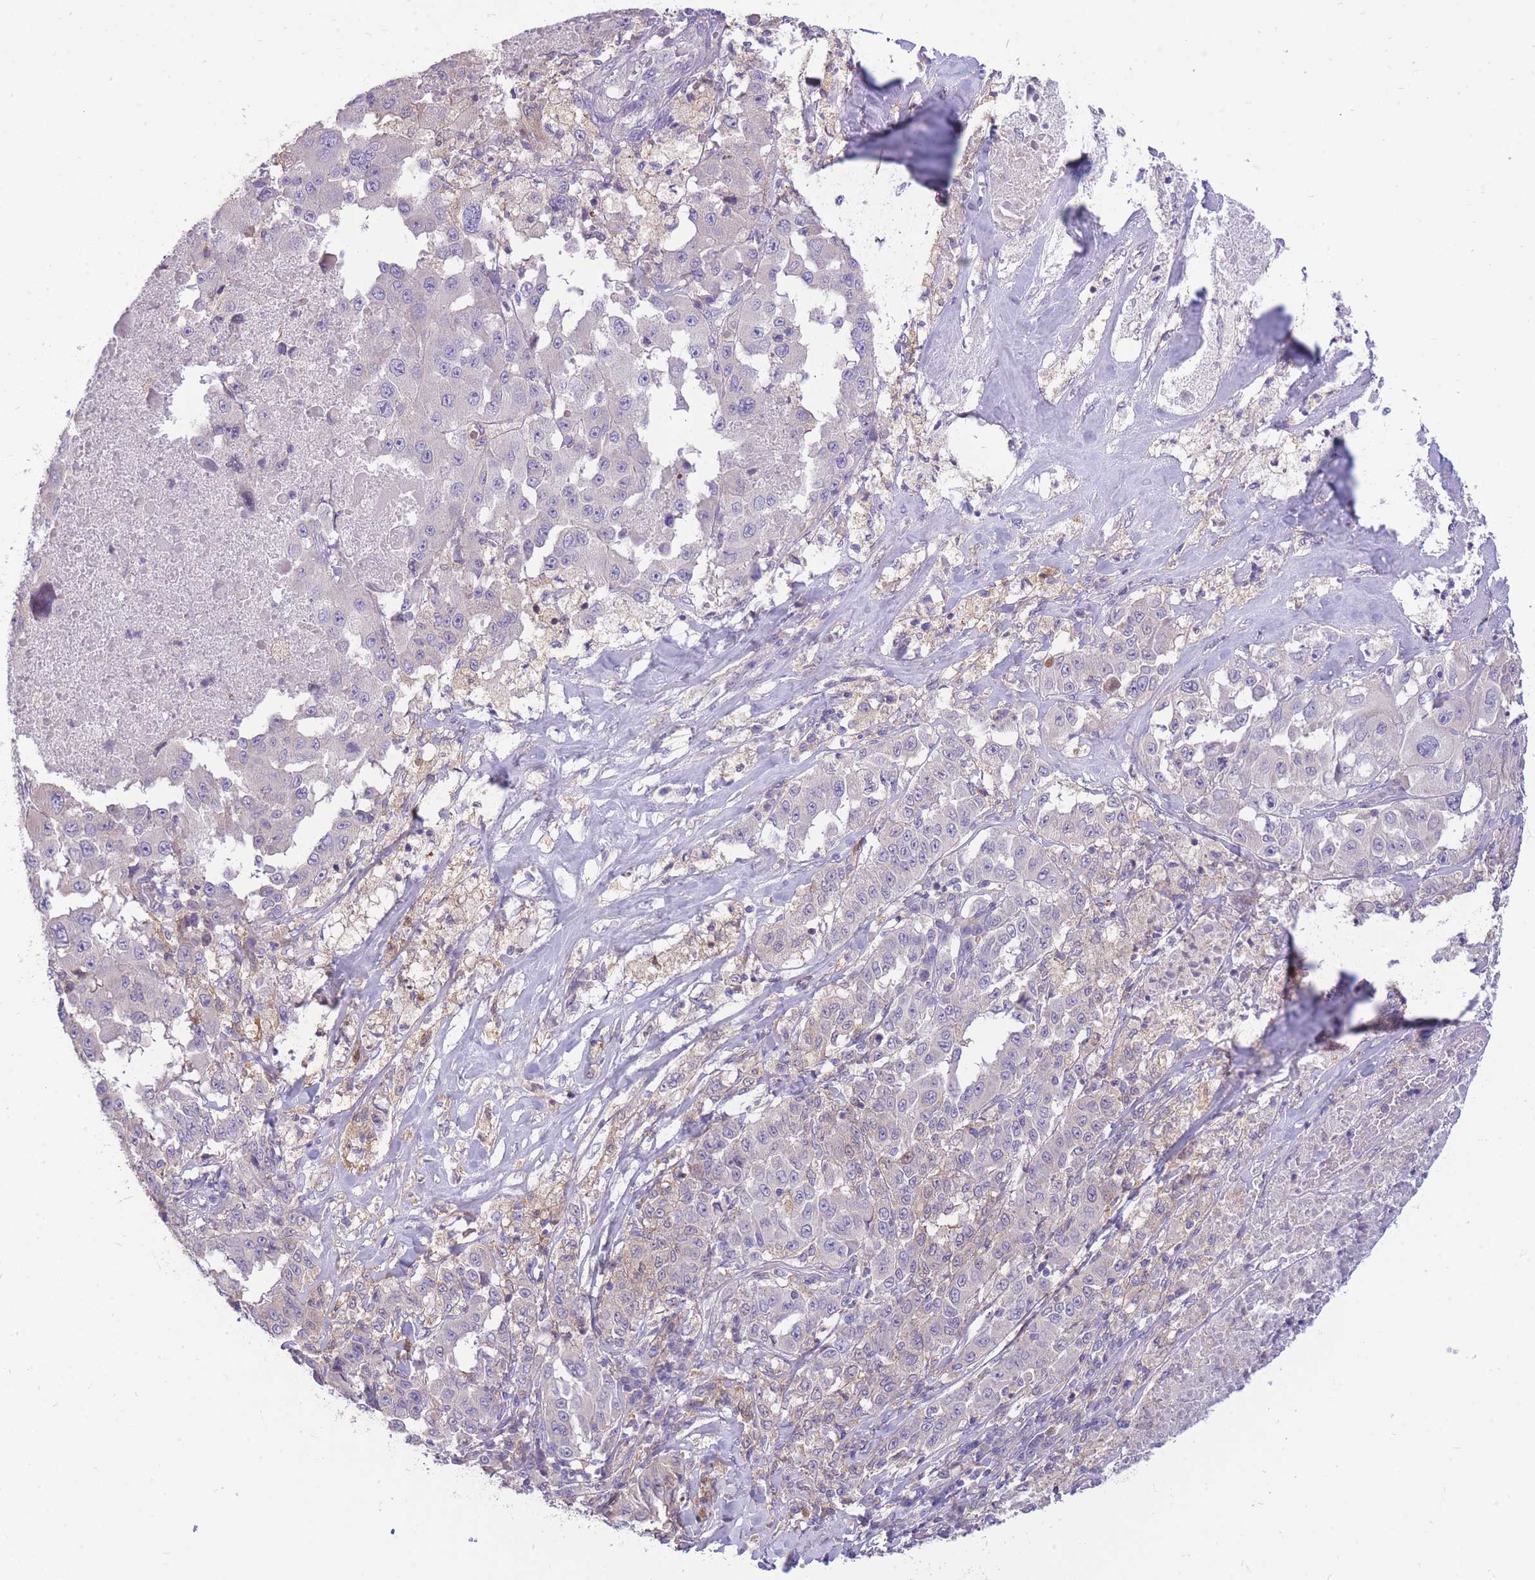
{"staining": {"intensity": "negative", "quantity": "none", "location": "none"}, "tissue": "melanoma", "cell_type": "Tumor cells", "image_type": "cancer", "snomed": [{"axis": "morphology", "description": "Malignant melanoma, Metastatic site"}, {"axis": "topography", "description": "Lymph node"}], "caption": "The immunohistochemistry image has no significant staining in tumor cells of malignant melanoma (metastatic site) tissue.", "gene": "OR5T1", "patient": {"sex": "male", "age": 62}}